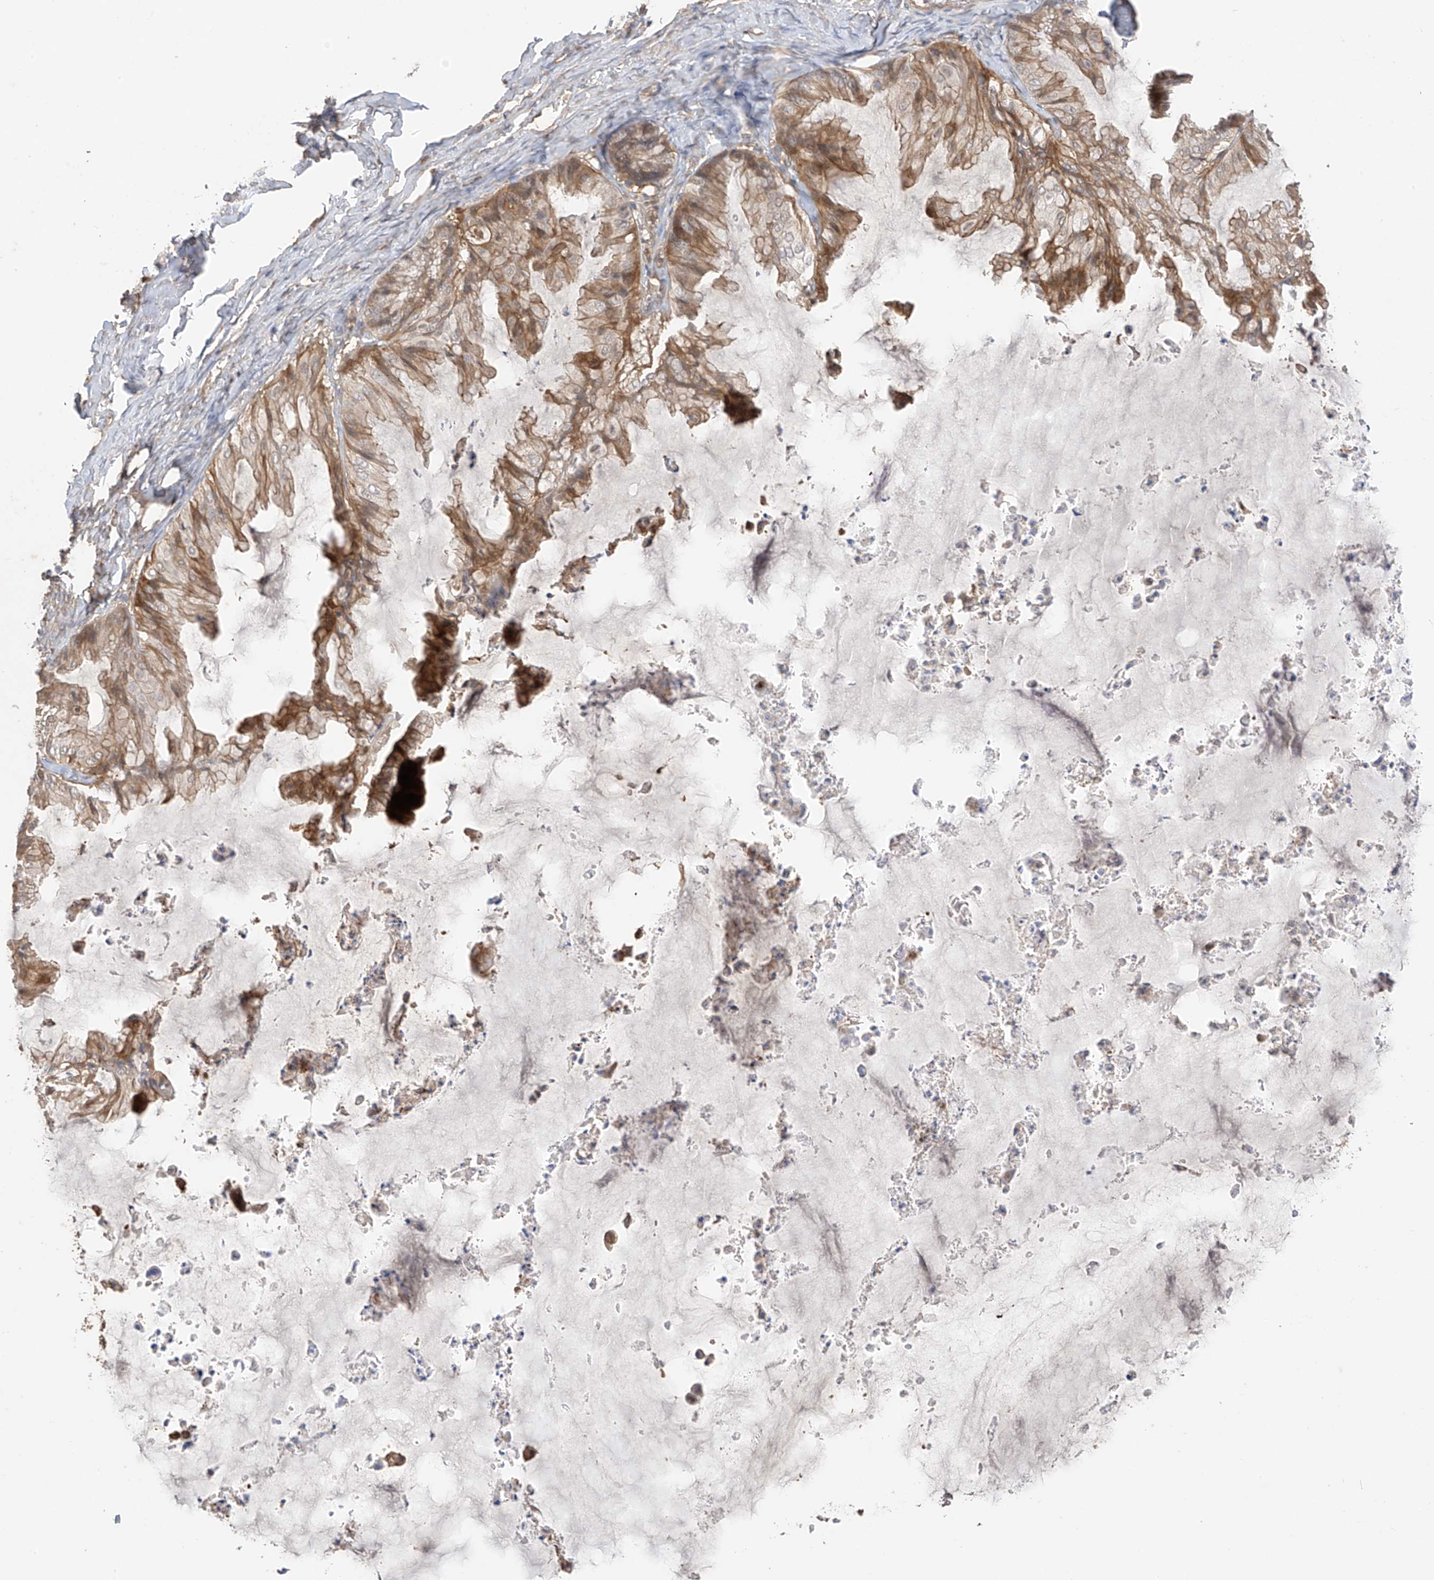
{"staining": {"intensity": "moderate", "quantity": ">75%", "location": "cytoplasmic/membranous"}, "tissue": "ovarian cancer", "cell_type": "Tumor cells", "image_type": "cancer", "snomed": [{"axis": "morphology", "description": "Cystadenocarcinoma, mucinous, NOS"}, {"axis": "topography", "description": "Ovary"}], "caption": "Tumor cells display moderate cytoplasmic/membranous positivity in approximately >75% of cells in ovarian cancer.", "gene": "CACNA2D4", "patient": {"sex": "female", "age": 71}}